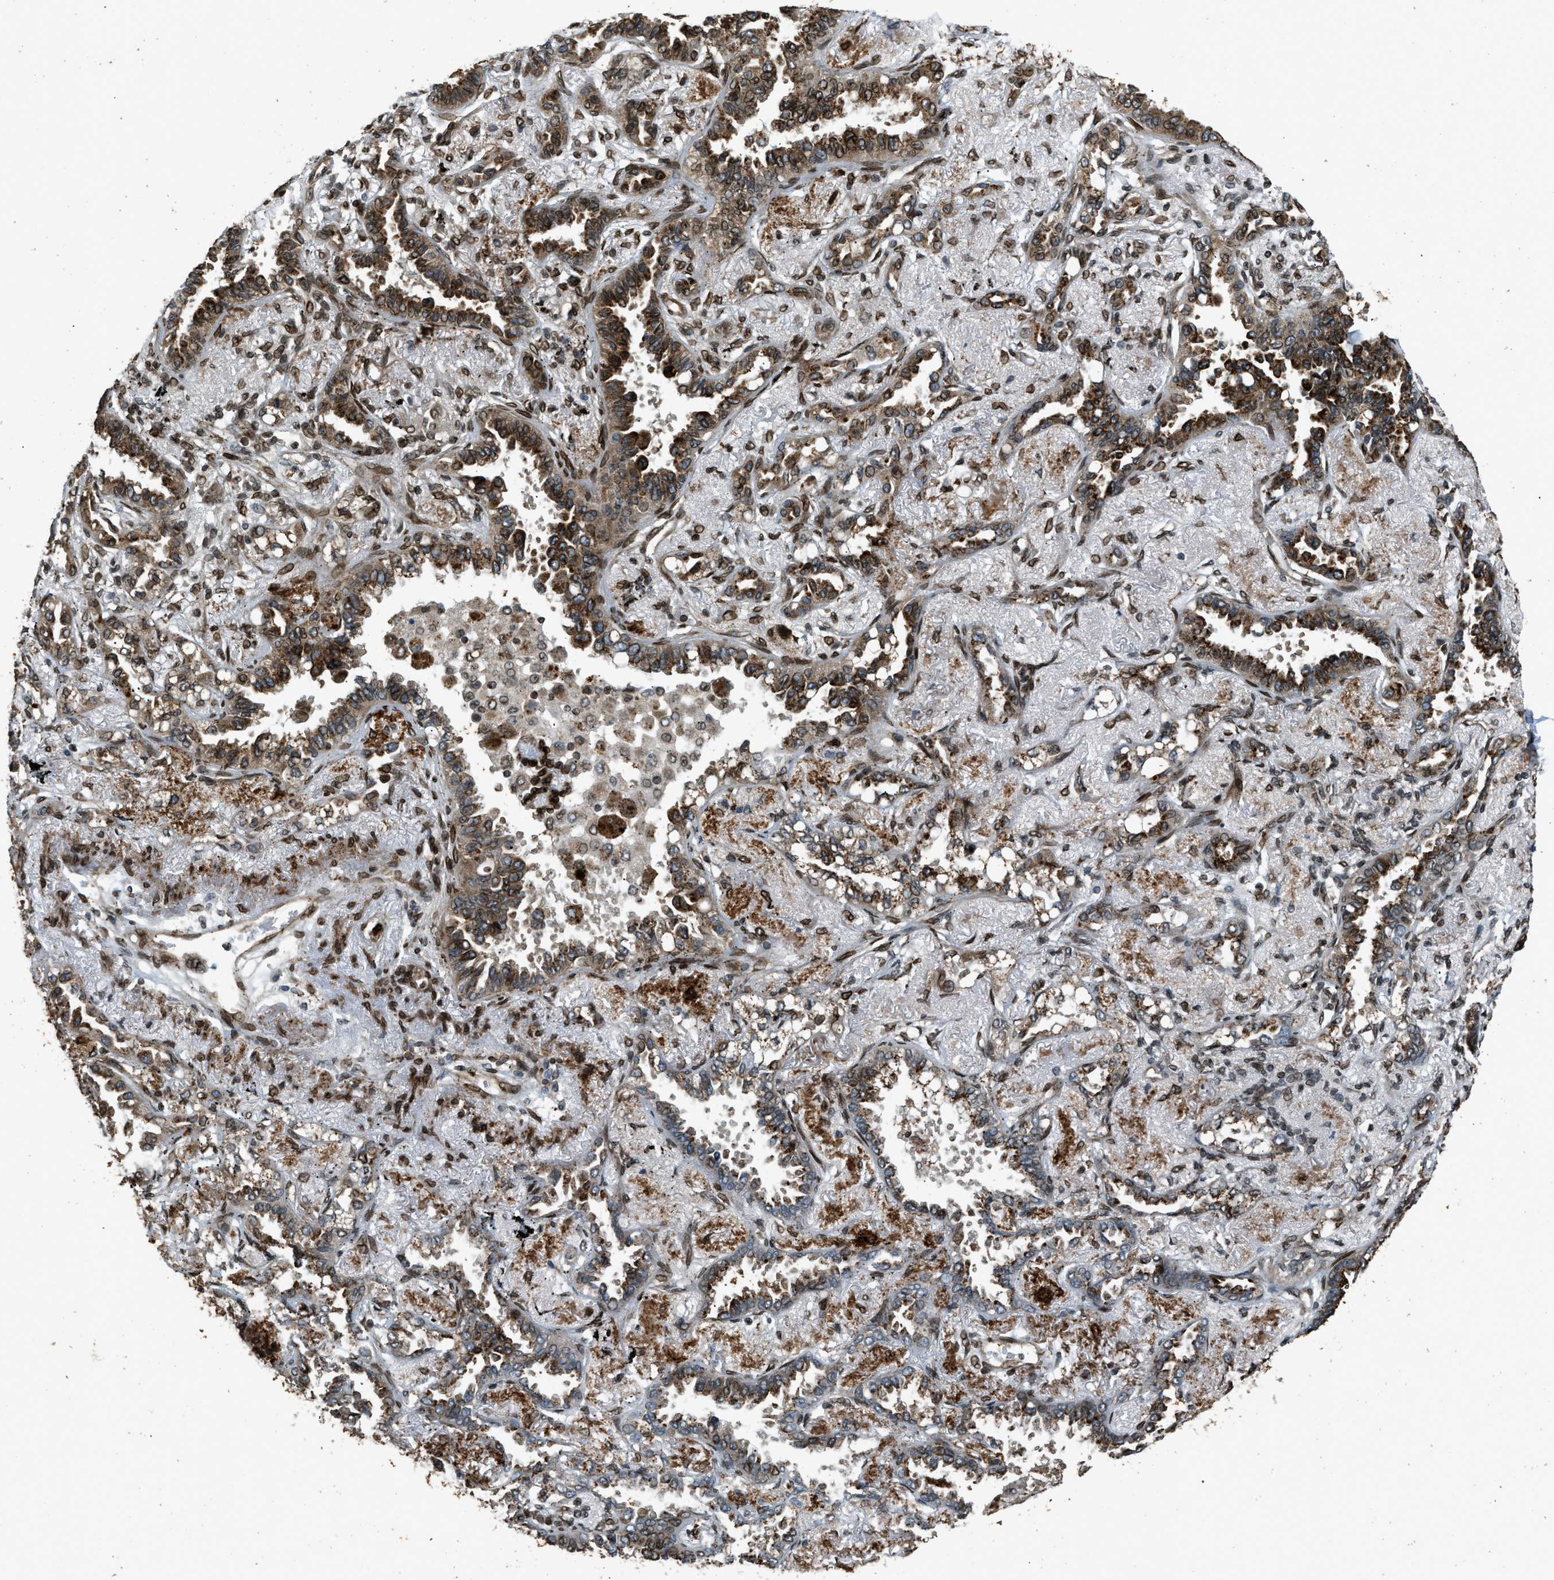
{"staining": {"intensity": "strong", "quantity": "25%-75%", "location": "cytoplasmic/membranous,nuclear"}, "tissue": "lung cancer", "cell_type": "Tumor cells", "image_type": "cancer", "snomed": [{"axis": "morphology", "description": "Adenocarcinoma, NOS"}, {"axis": "topography", "description": "Lung"}], "caption": "Strong cytoplasmic/membranous and nuclear positivity is present in approximately 25%-75% of tumor cells in lung cancer.", "gene": "SYNE1", "patient": {"sex": "male", "age": 59}}